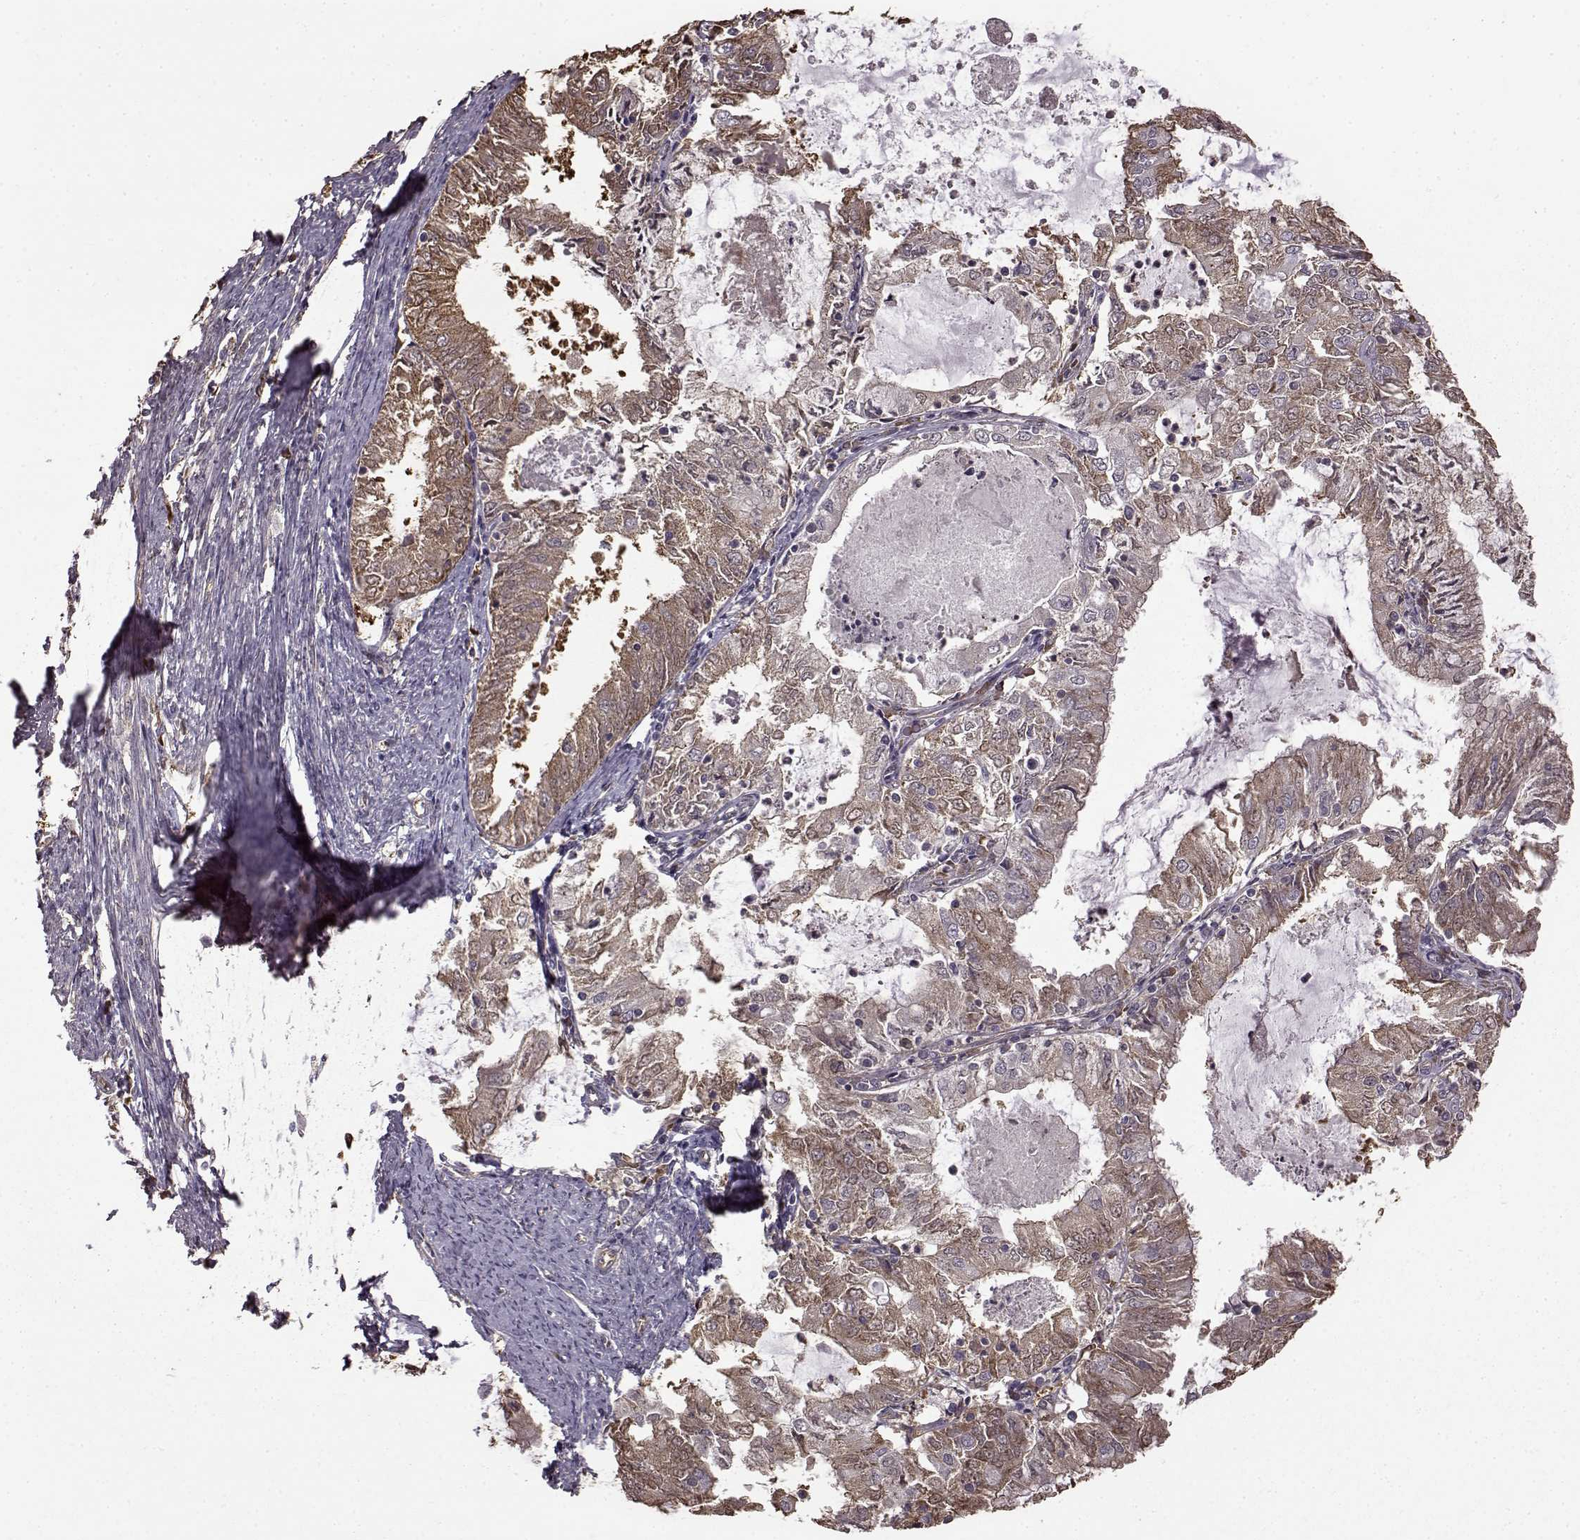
{"staining": {"intensity": "moderate", "quantity": "25%-75%", "location": "cytoplasmic/membranous"}, "tissue": "endometrial cancer", "cell_type": "Tumor cells", "image_type": "cancer", "snomed": [{"axis": "morphology", "description": "Adenocarcinoma, NOS"}, {"axis": "topography", "description": "Endometrium"}], "caption": "Endometrial adenocarcinoma stained with IHC demonstrates moderate cytoplasmic/membranous positivity in about 25%-75% of tumor cells. The staining was performed using DAB (3,3'-diaminobenzidine), with brown indicating positive protein expression. Nuclei are stained blue with hematoxylin.", "gene": "NME1-NME2", "patient": {"sex": "female", "age": 57}}